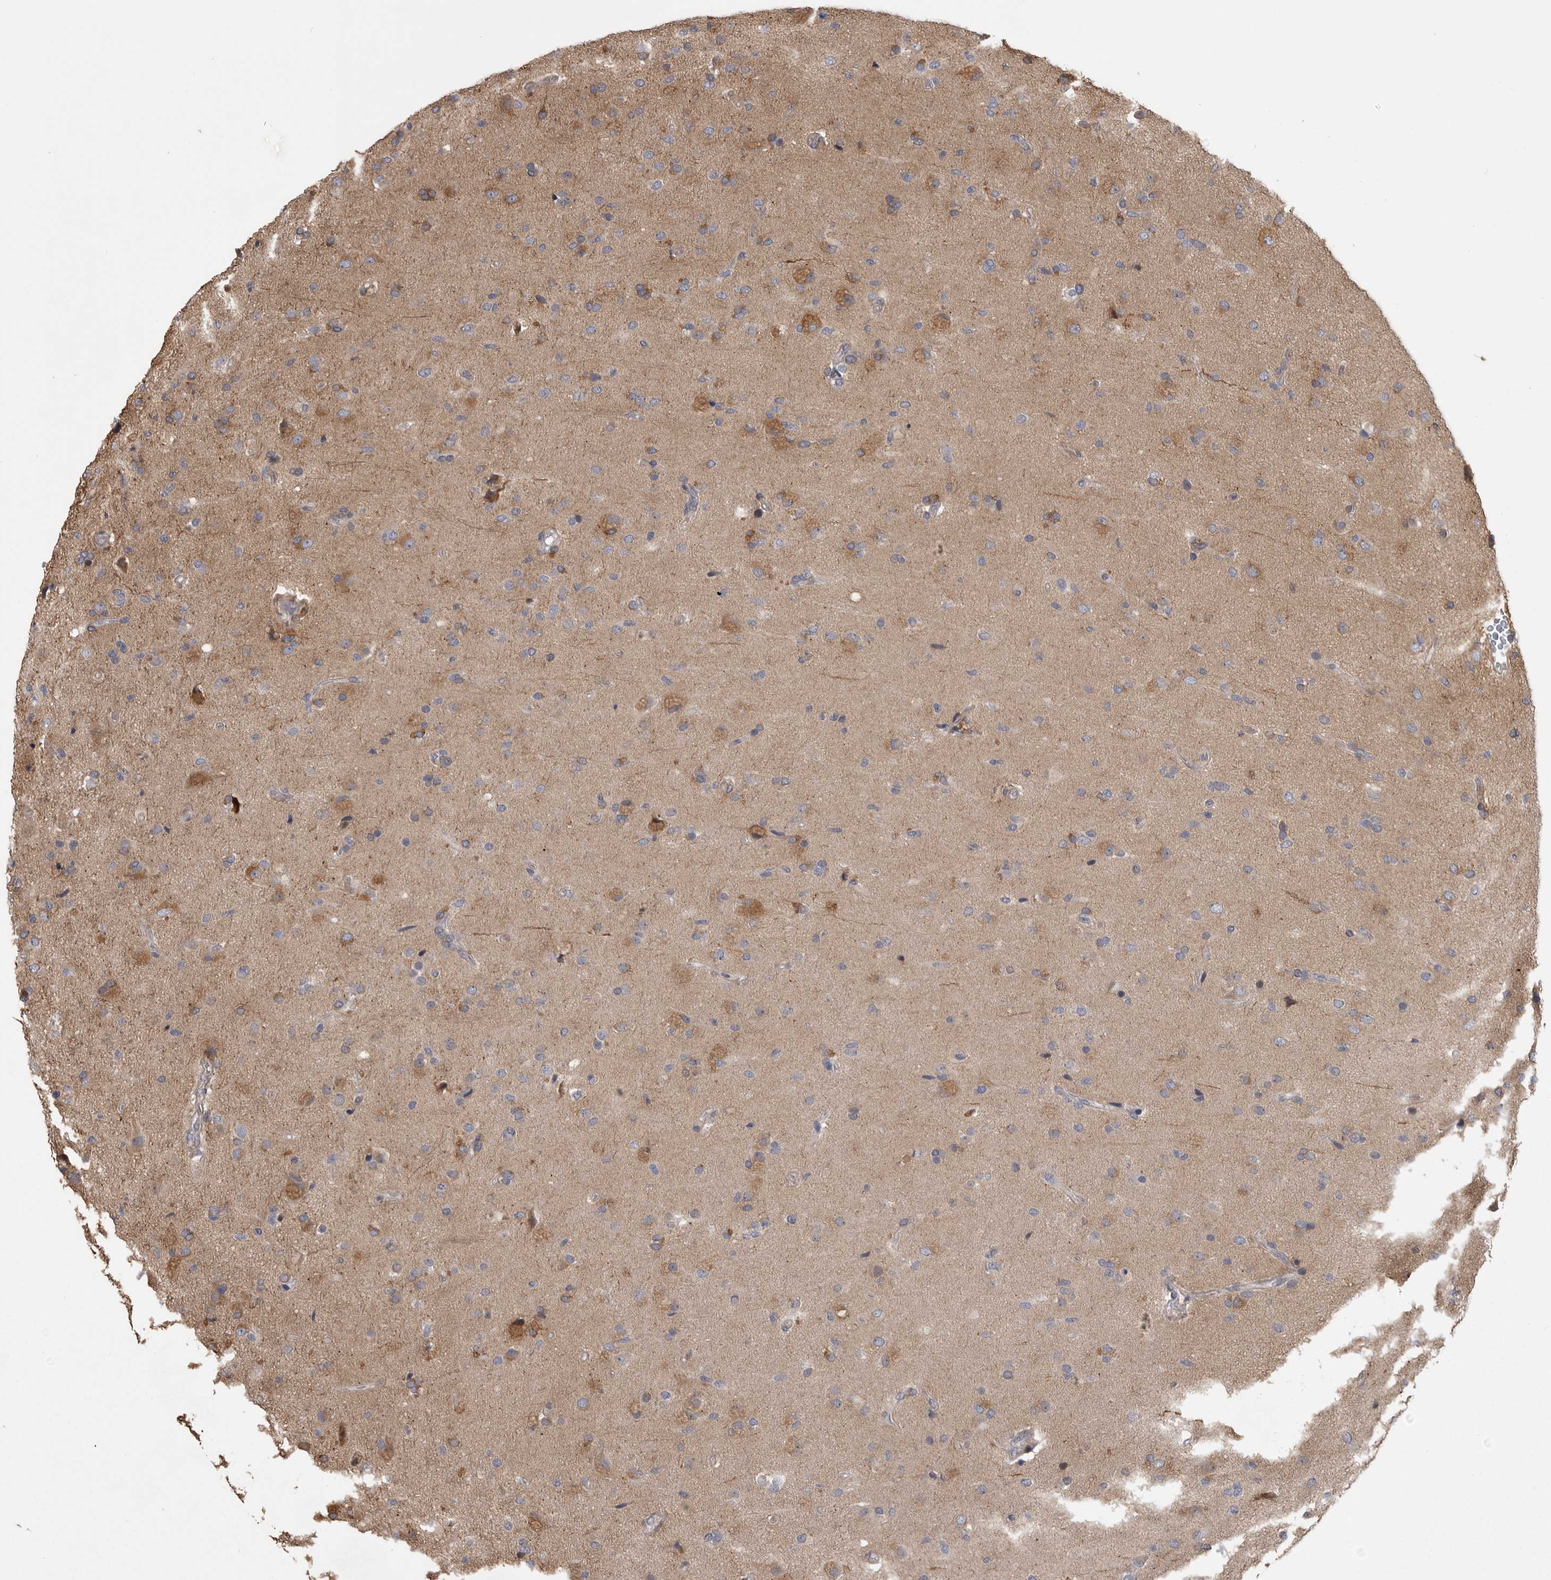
{"staining": {"intensity": "moderate", "quantity": "<25%", "location": "cytoplasmic/membranous"}, "tissue": "glioma", "cell_type": "Tumor cells", "image_type": "cancer", "snomed": [{"axis": "morphology", "description": "Glioma, malignant, High grade"}, {"axis": "topography", "description": "Brain"}], "caption": "The histopathology image shows staining of glioma, revealing moderate cytoplasmic/membranous protein staining (brown color) within tumor cells. (DAB = brown stain, brightfield microscopy at high magnification).", "gene": "ZNRF1", "patient": {"sex": "male", "age": 72}}